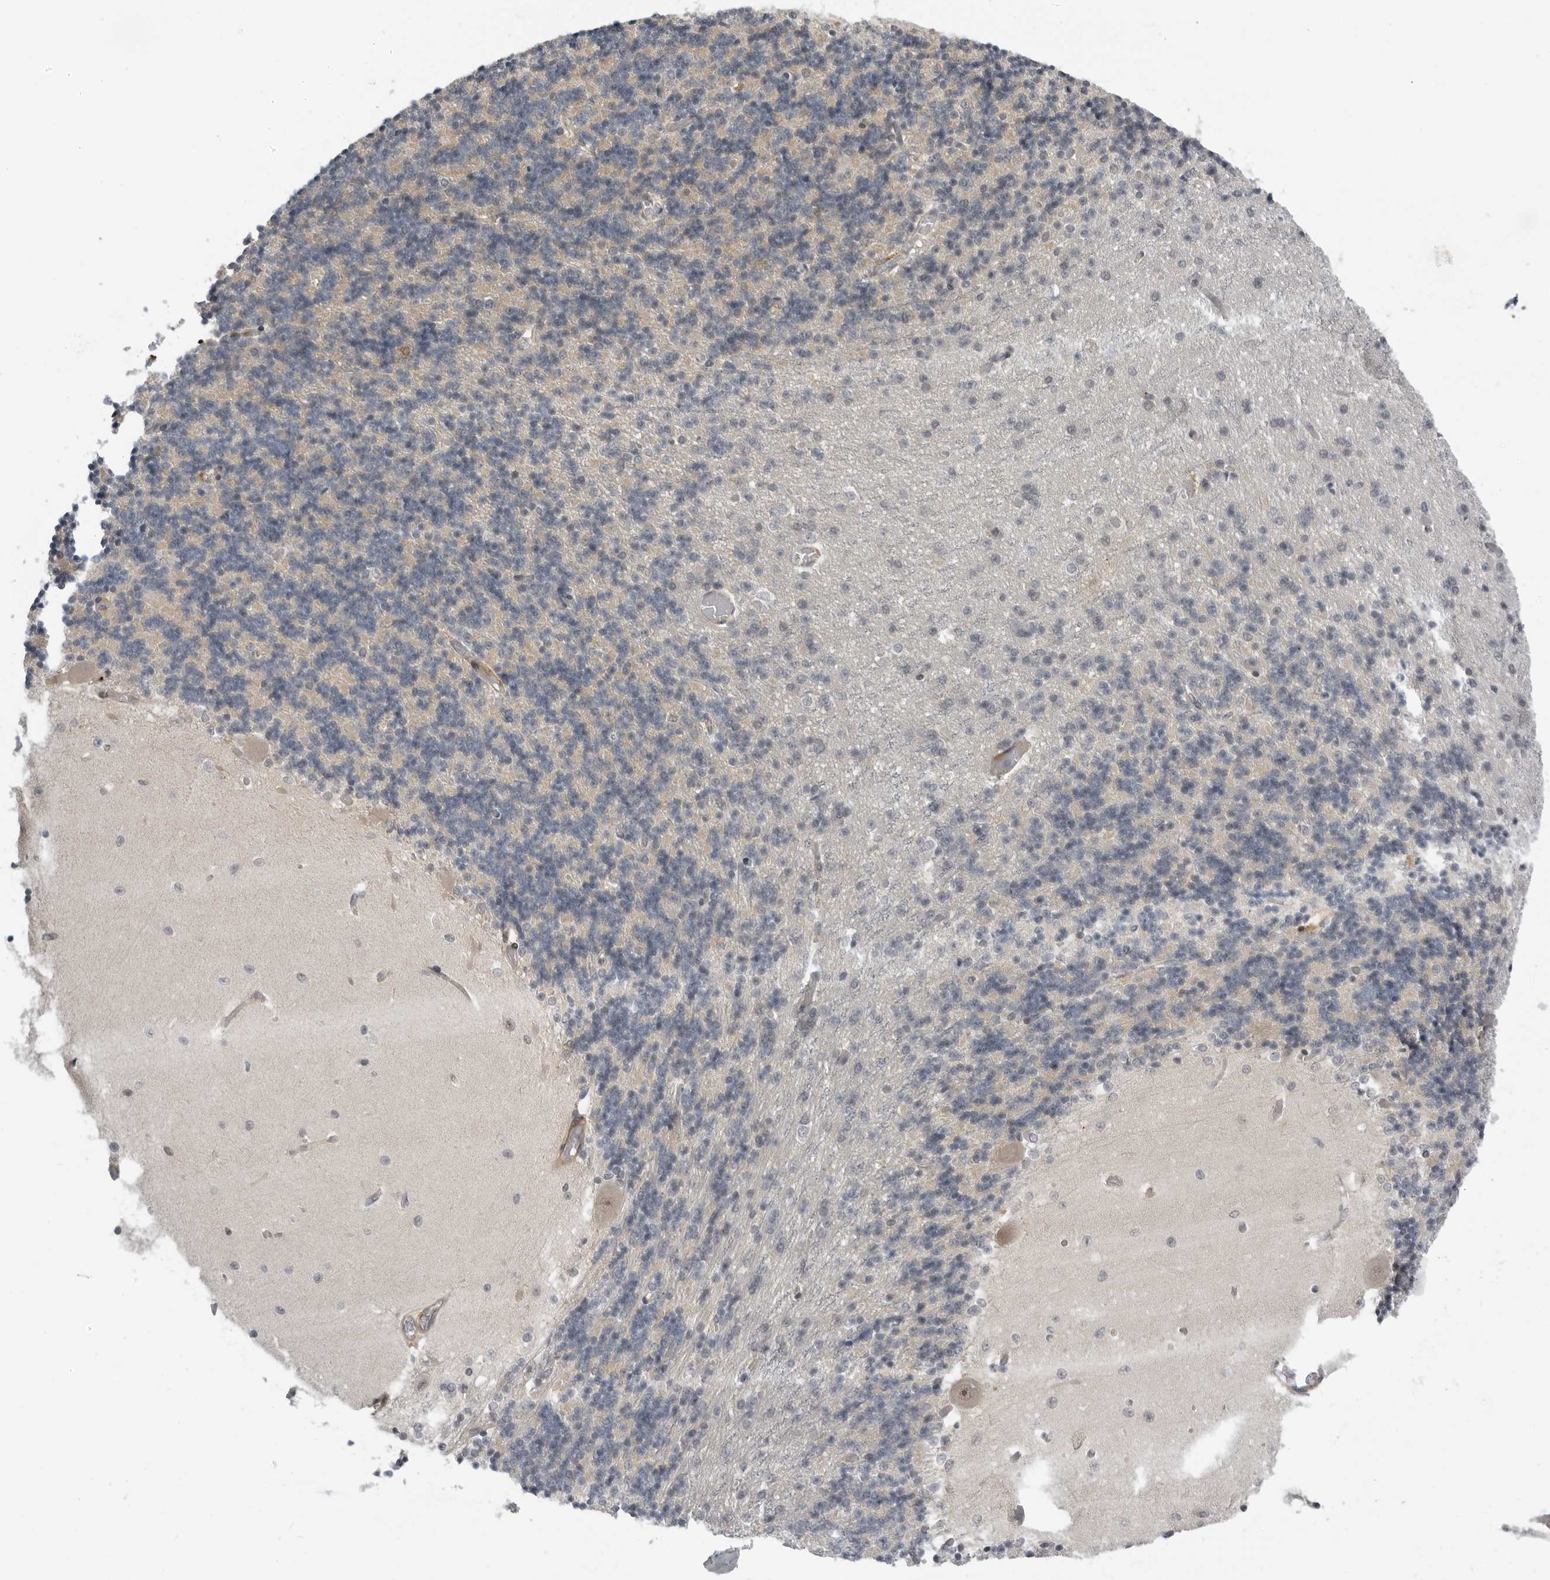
{"staining": {"intensity": "negative", "quantity": "none", "location": "none"}, "tissue": "cerebellum", "cell_type": "Cells in granular layer", "image_type": "normal", "snomed": [{"axis": "morphology", "description": "Normal tissue, NOS"}, {"axis": "topography", "description": "Cerebellum"}], "caption": "IHC of normal cerebellum shows no expression in cells in granular layer. Nuclei are stained in blue.", "gene": "ALPK2", "patient": {"sex": "male", "age": 37}}